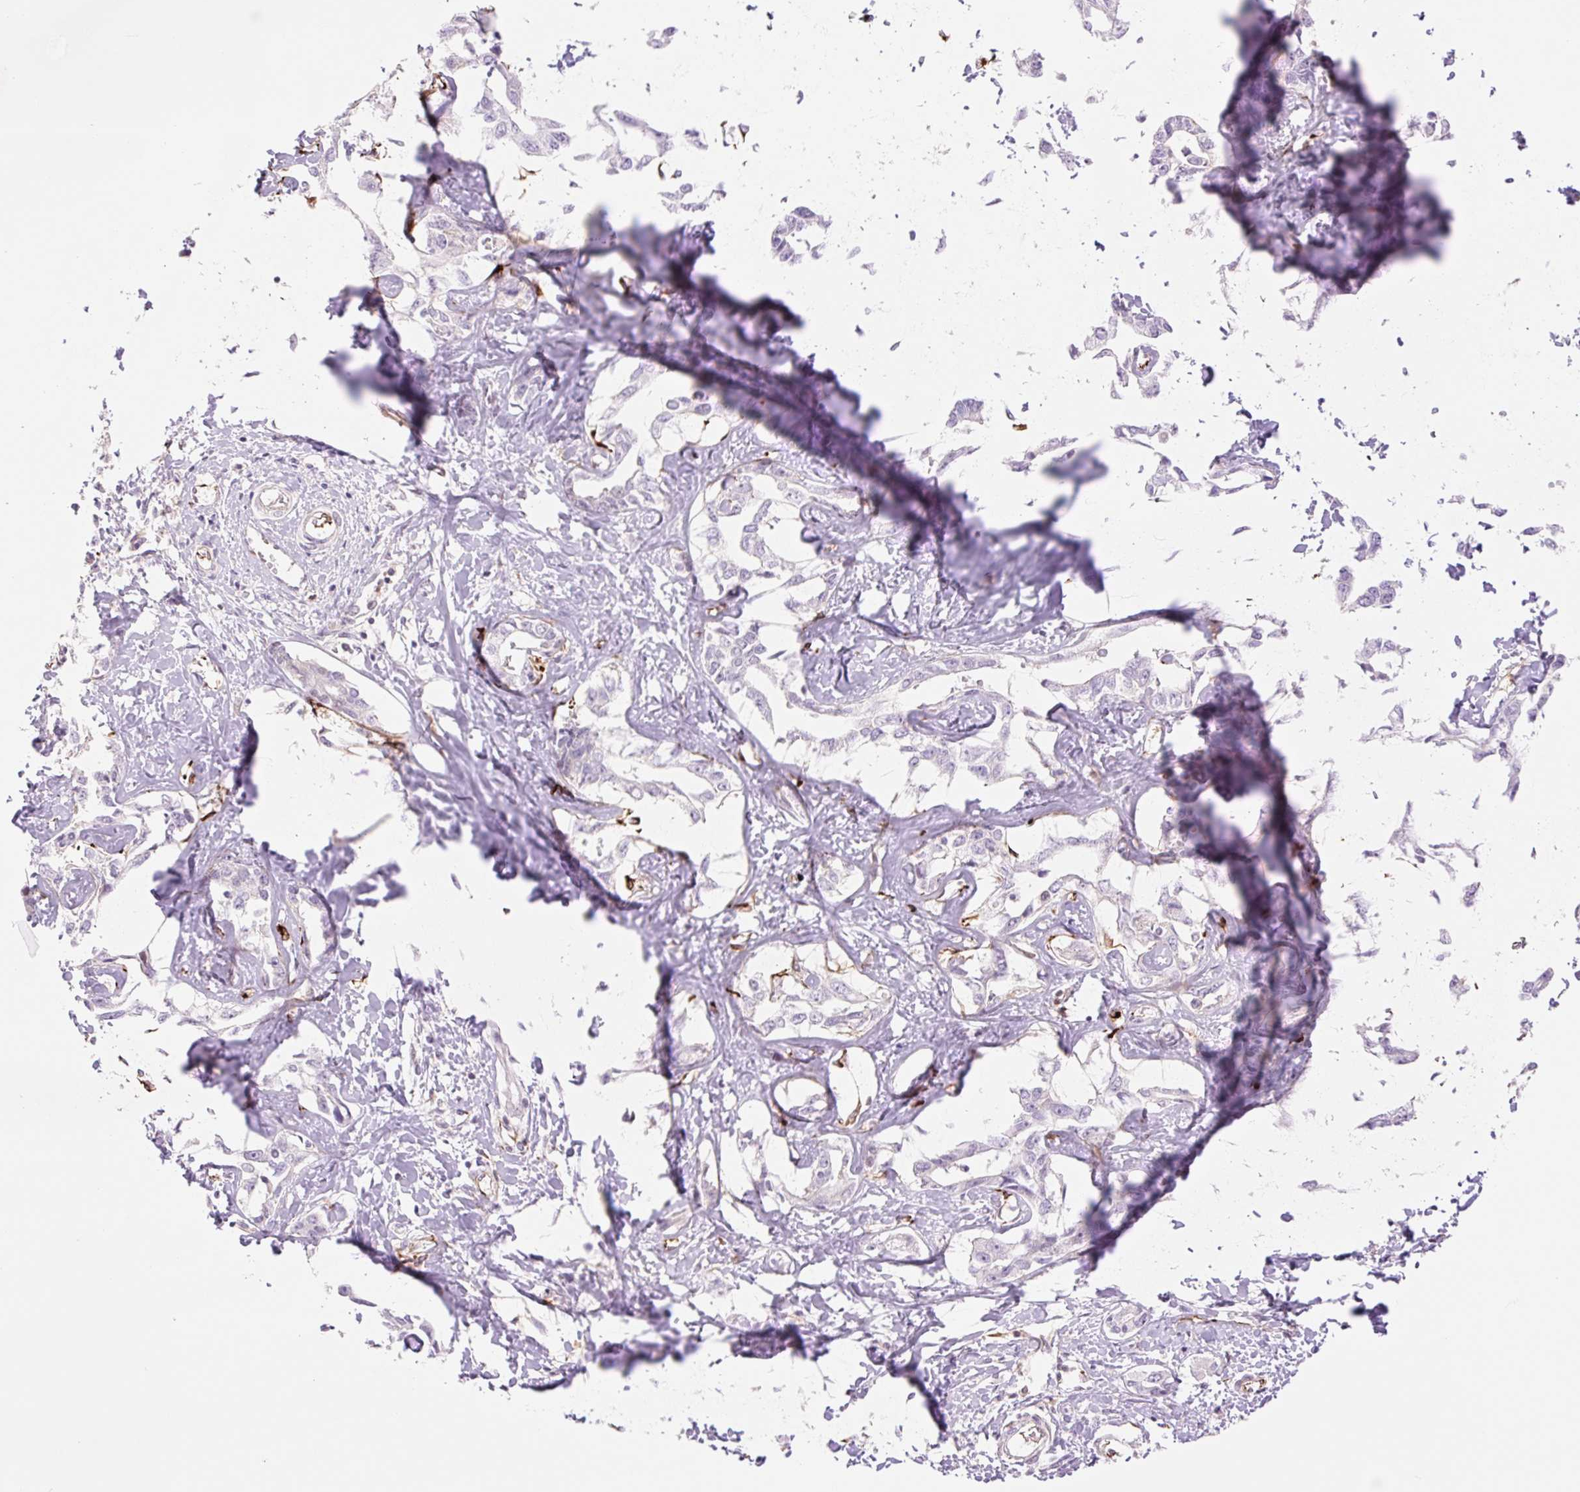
{"staining": {"intensity": "negative", "quantity": "none", "location": "none"}, "tissue": "liver cancer", "cell_type": "Tumor cells", "image_type": "cancer", "snomed": [{"axis": "morphology", "description": "Cholangiocarcinoma"}, {"axis": "topography", "description": "Liver"}], "caption": "The immunohistochemistry (IHC) micrograph has no significant staining in tumor cells of cholangiocarcinoma (liver) tissue.", "gene": "ZFYVE21", "patient": {"sex": "male", "age": 59}}